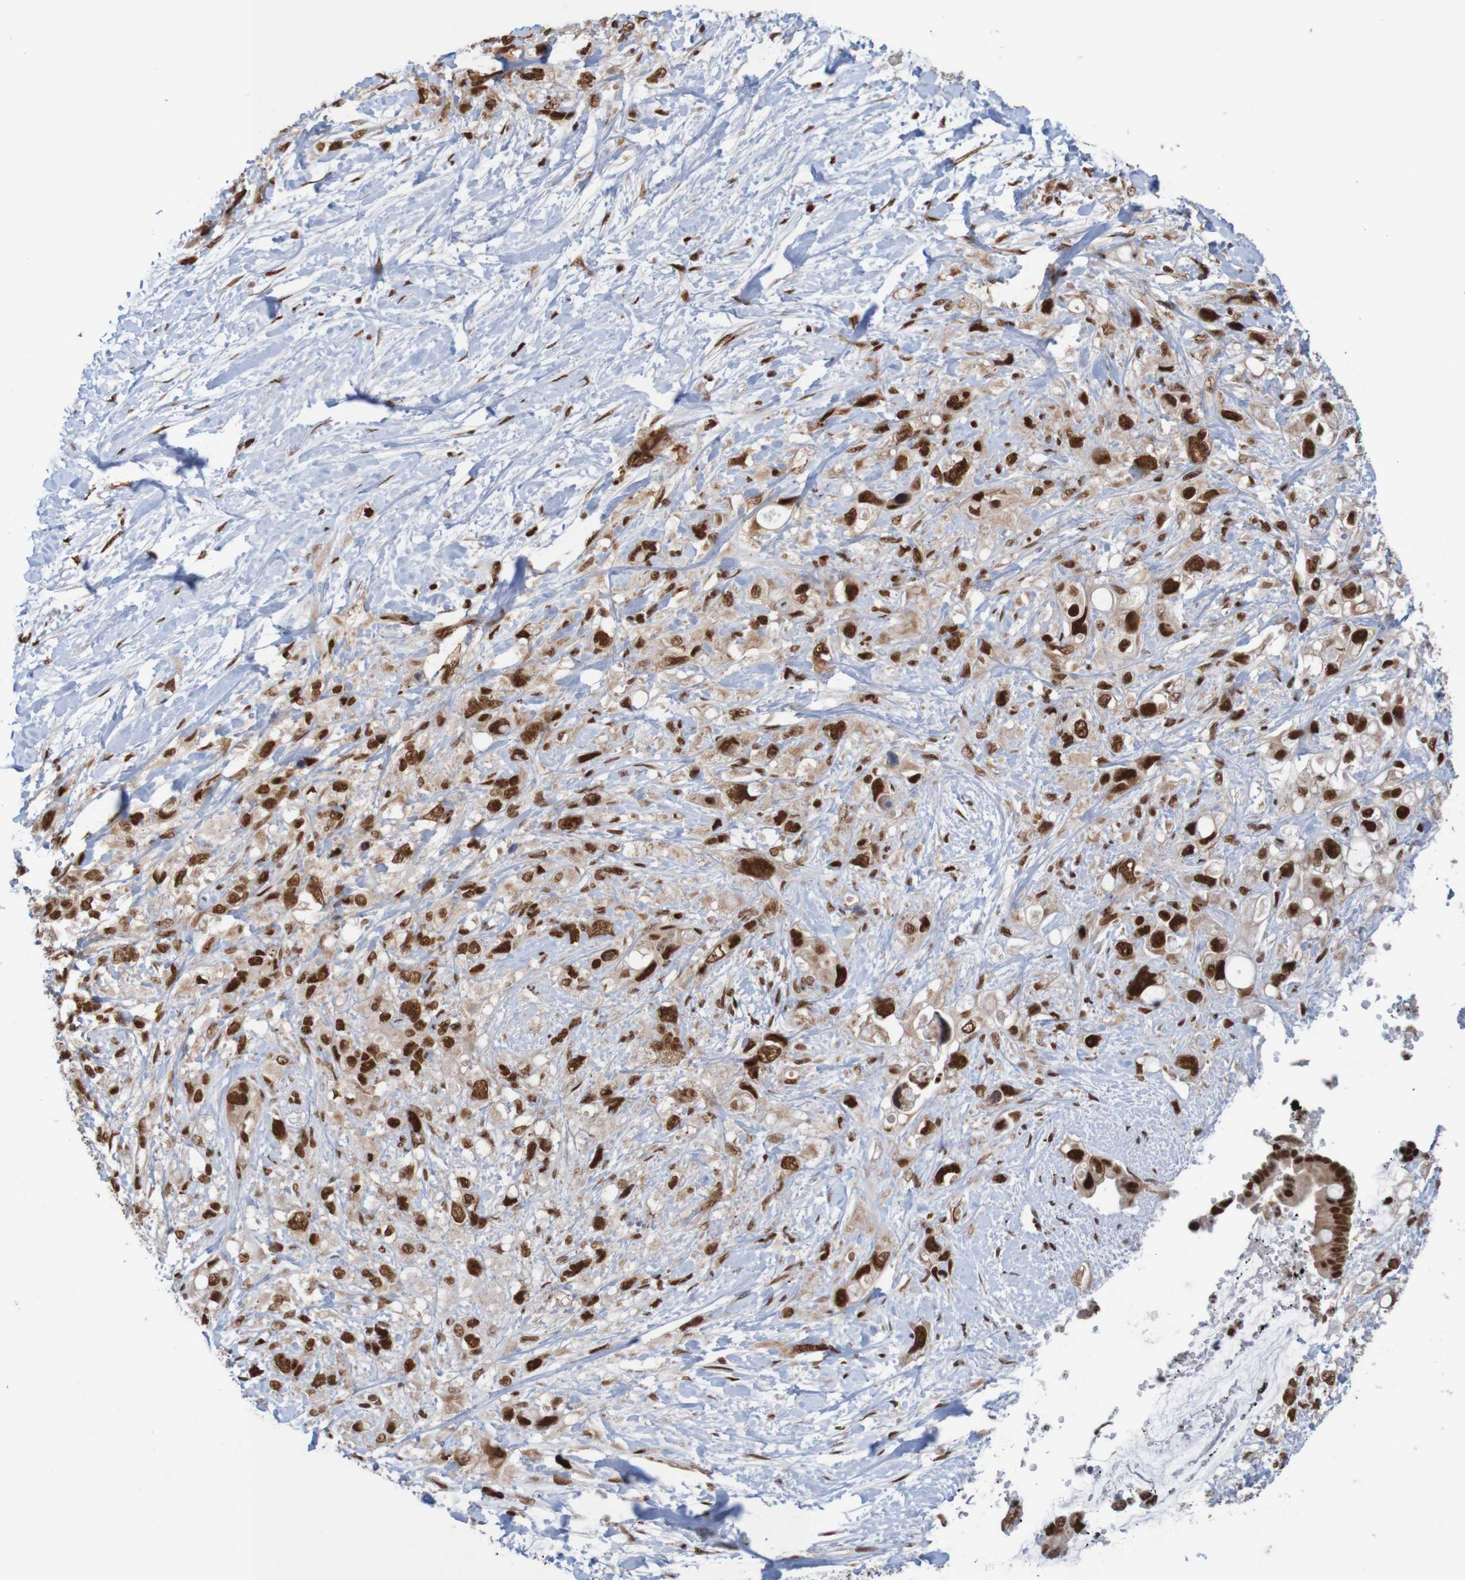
{"staining": {"intensity": "strong", "quantity": ">75%", "location": "nuclear"}, "tissue": "pancreatic cancer", "cell_type": "Tumor cells", "image_type": "cancer", "snomed": [{"axis": "morphology", "description": "Adenocarcinoma, NOS"}, {"axis": "topography", "description": "Pancreas"}], "caption": "Pancreatic cancer (adenocarcinoma) was stained to show a protein in brown. There is high levels of strong nuclear staining in about >75% of tumor cells.", "gene": "THRAP3", "patient": {"sex": "female", "age": 56}}